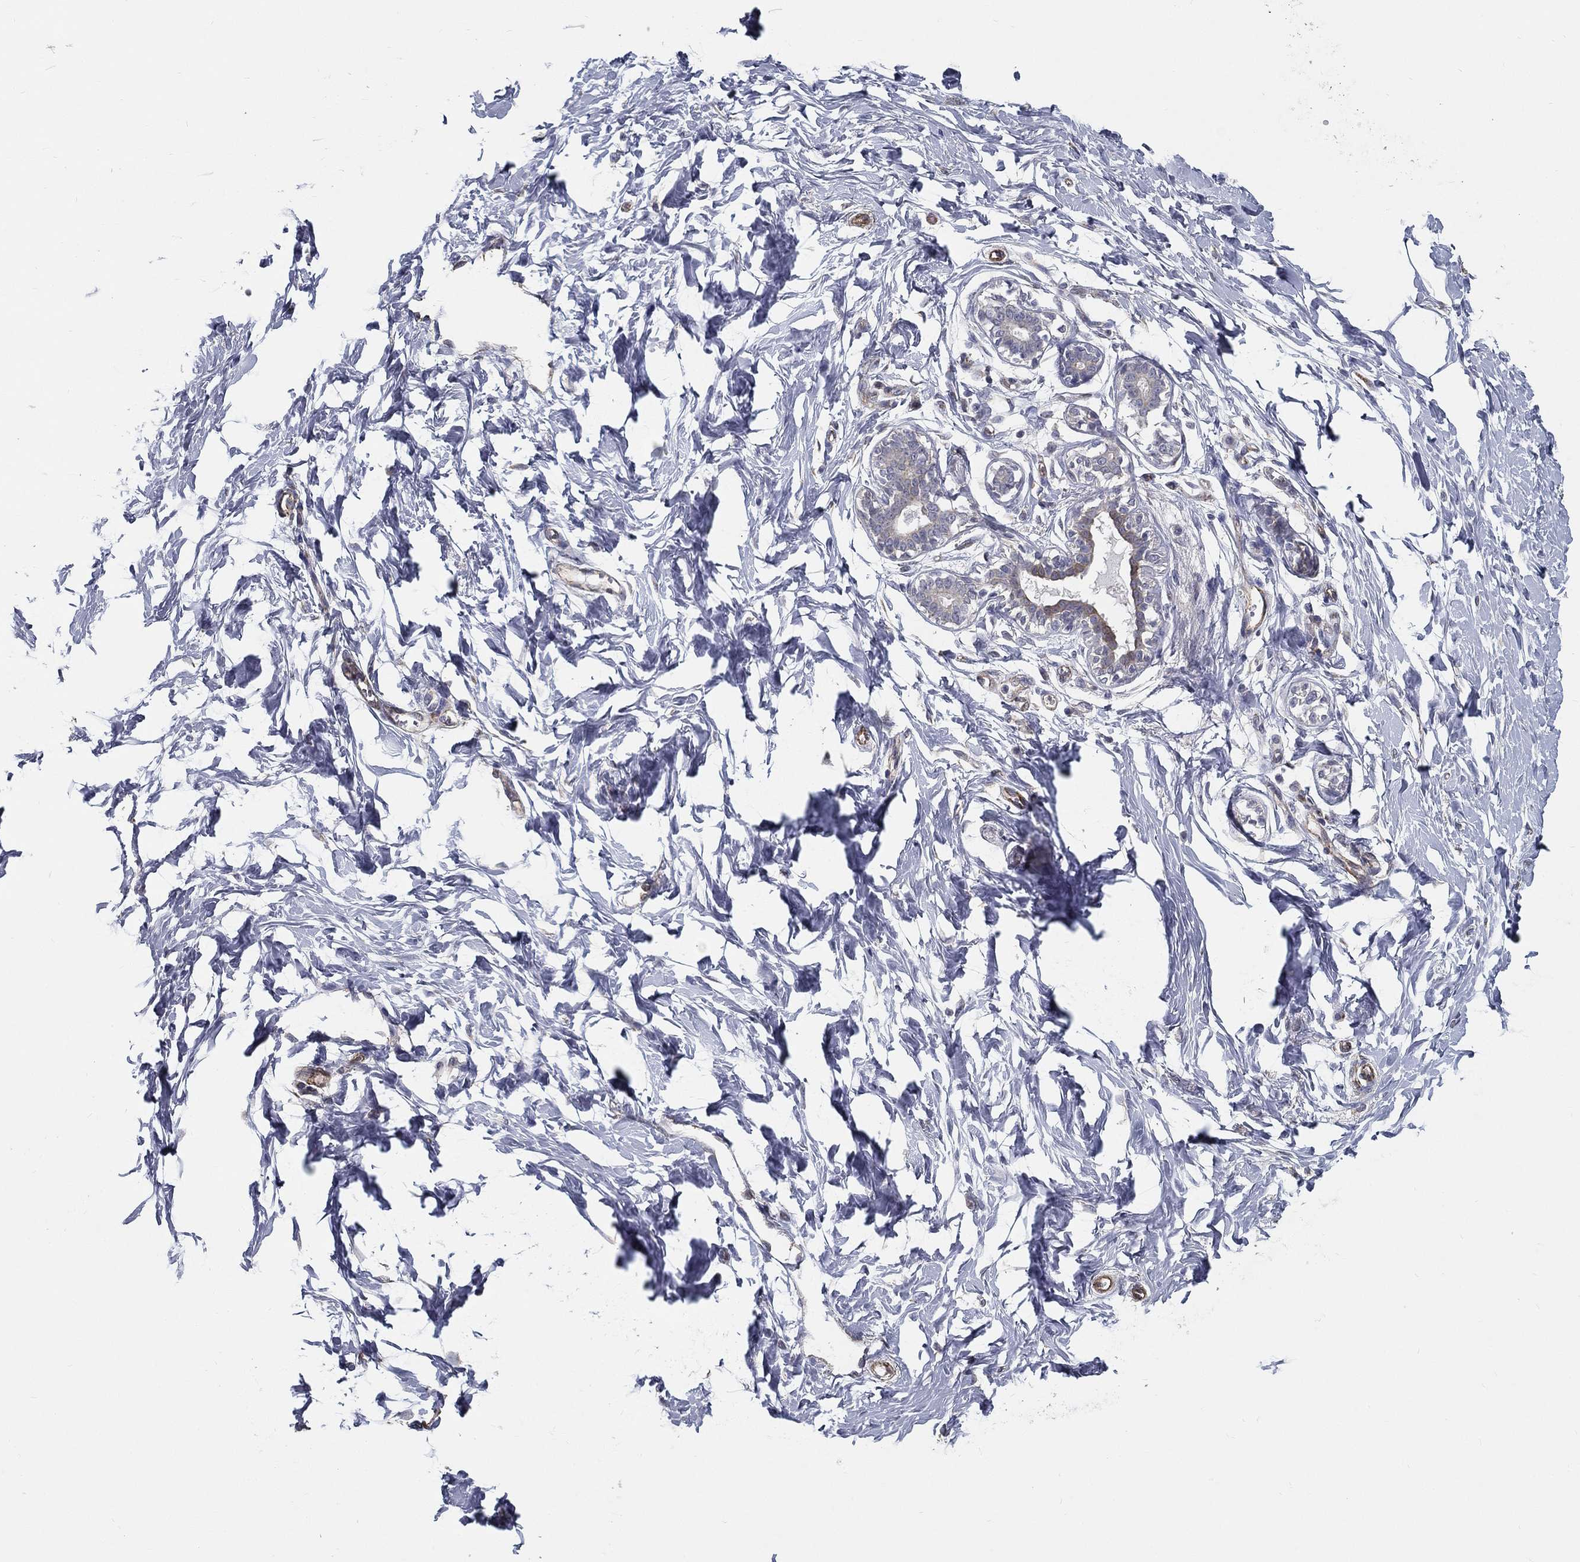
{"staining": {"intensity": "weak", "quantity": "25%-75%", "location": "cytoplasmic/membranous"}, "tissue": "breast", "cell_type": "Glandular cells", "image_type": "normal", "snomed": [{"axis": "morphology", "description": "Normal tissue, NOS"}, {"axis": "morphology", "description": "Lobular carcinoma, in situ"}, {"axis": "topography", "description": "Breast"}], "caption": "Glandular cells reveal weak cytoplasmic/membranous expression in approximately 25%-75% of cells in benign breast.", "gene": "LRRC56", "patient": {"sex": "female", "age": 35}}